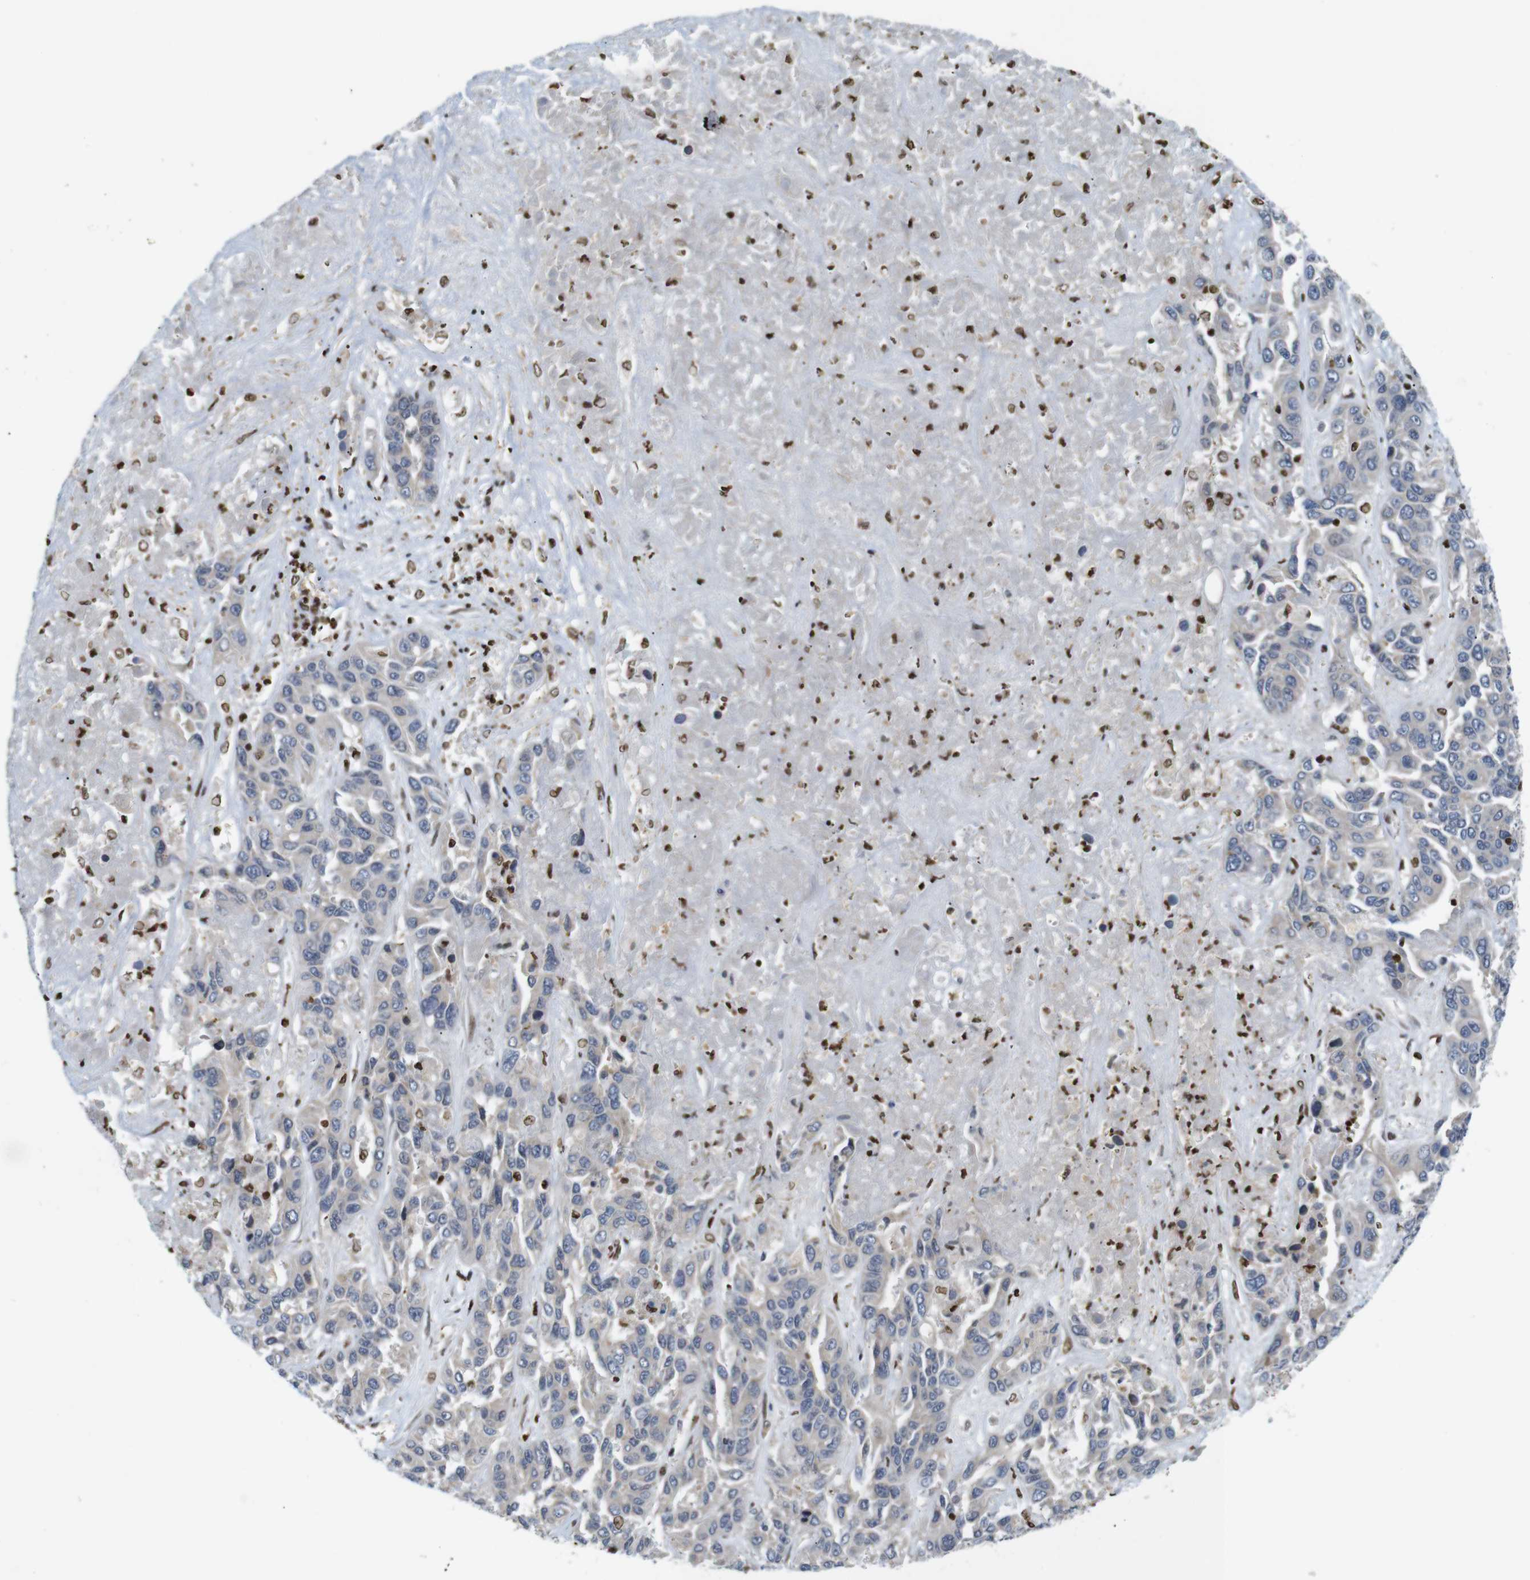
{"staining": {"intensity": "weak", "quantity": ">75%", "location": "cytoplasmic/membranous"}, "tissue": "liver cancer", "cell_type": "Tumor cells", "image_type": "cancer", "snomed": [{"axis": "morphology", "description": "Cholangiocarcinoma"}, {"axis": "topography", "description": "Liver"}], "caption": "About >75% of tumor cells in human cholangiocarcinoma (liver) demonstrate weak cytoplasmic/membranous protein positivity as visualized by brown immunohistochemical staining.", "gene": "MBD1", "patient": {"sex": "female", "age": 52}}